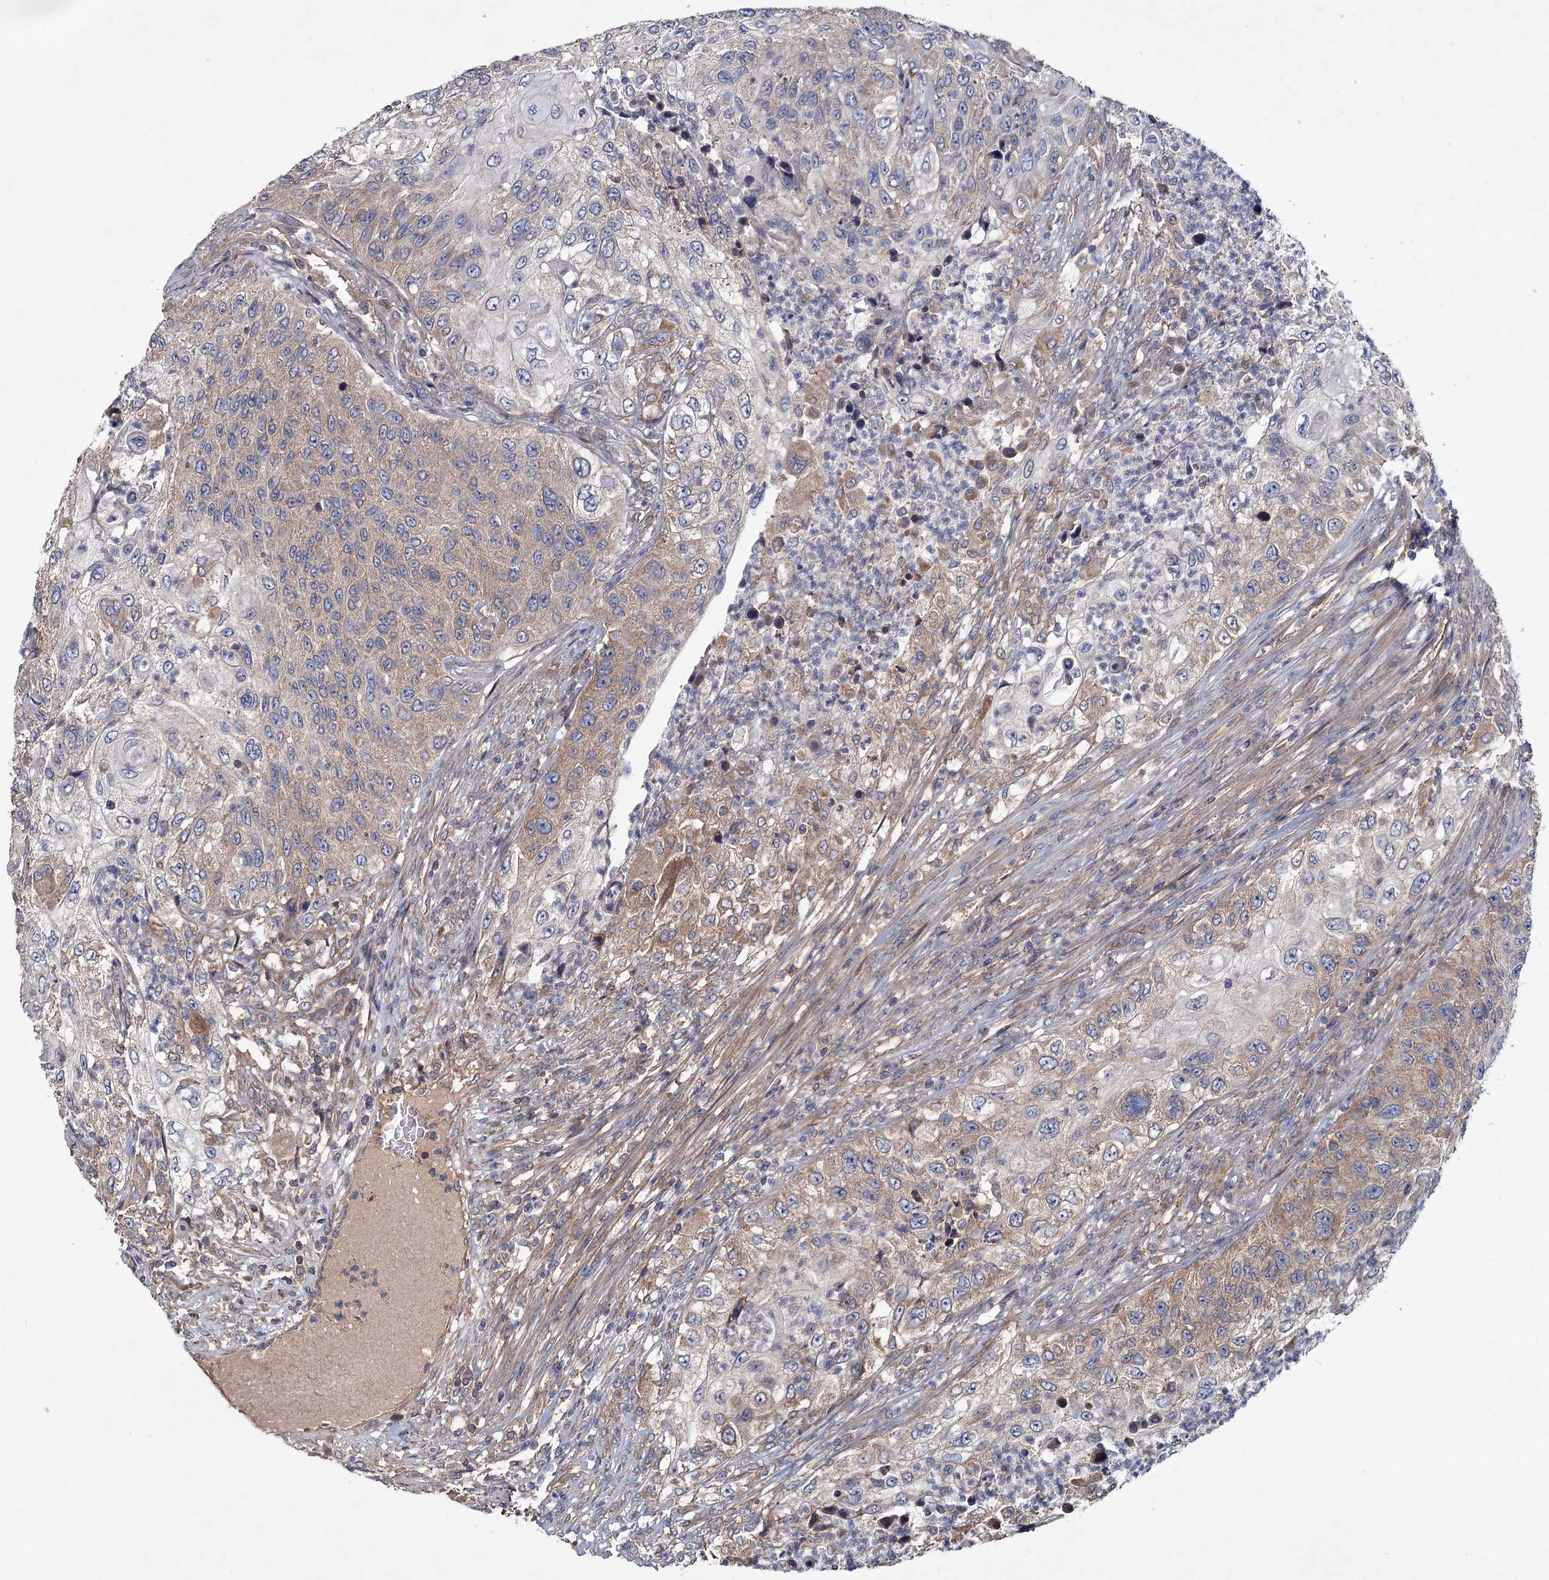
{"staining": {"intensity": "weak", "quantity": "25%-75%", "location": "cytoplasmic/membranous"}, "tissue": "urothelial cancer", "cell_type": "Tumor cells", "image_type": "cancer", "snomed": [{"axis": "morphology", "description": "Urothelial carcinoma, High grade"}, {"axis": "topography", "description": "Urinary bladder"}], "caption": "Immunohistochemistry (IHC) of human urothelial carcinoma (high-grade) reveals low levels of weak cytoplasmic/membranous positivity in approximately 25%-75% of tumor cells.", "gene": "MTRR", "patient": {"sex": "female", "age": 60}}